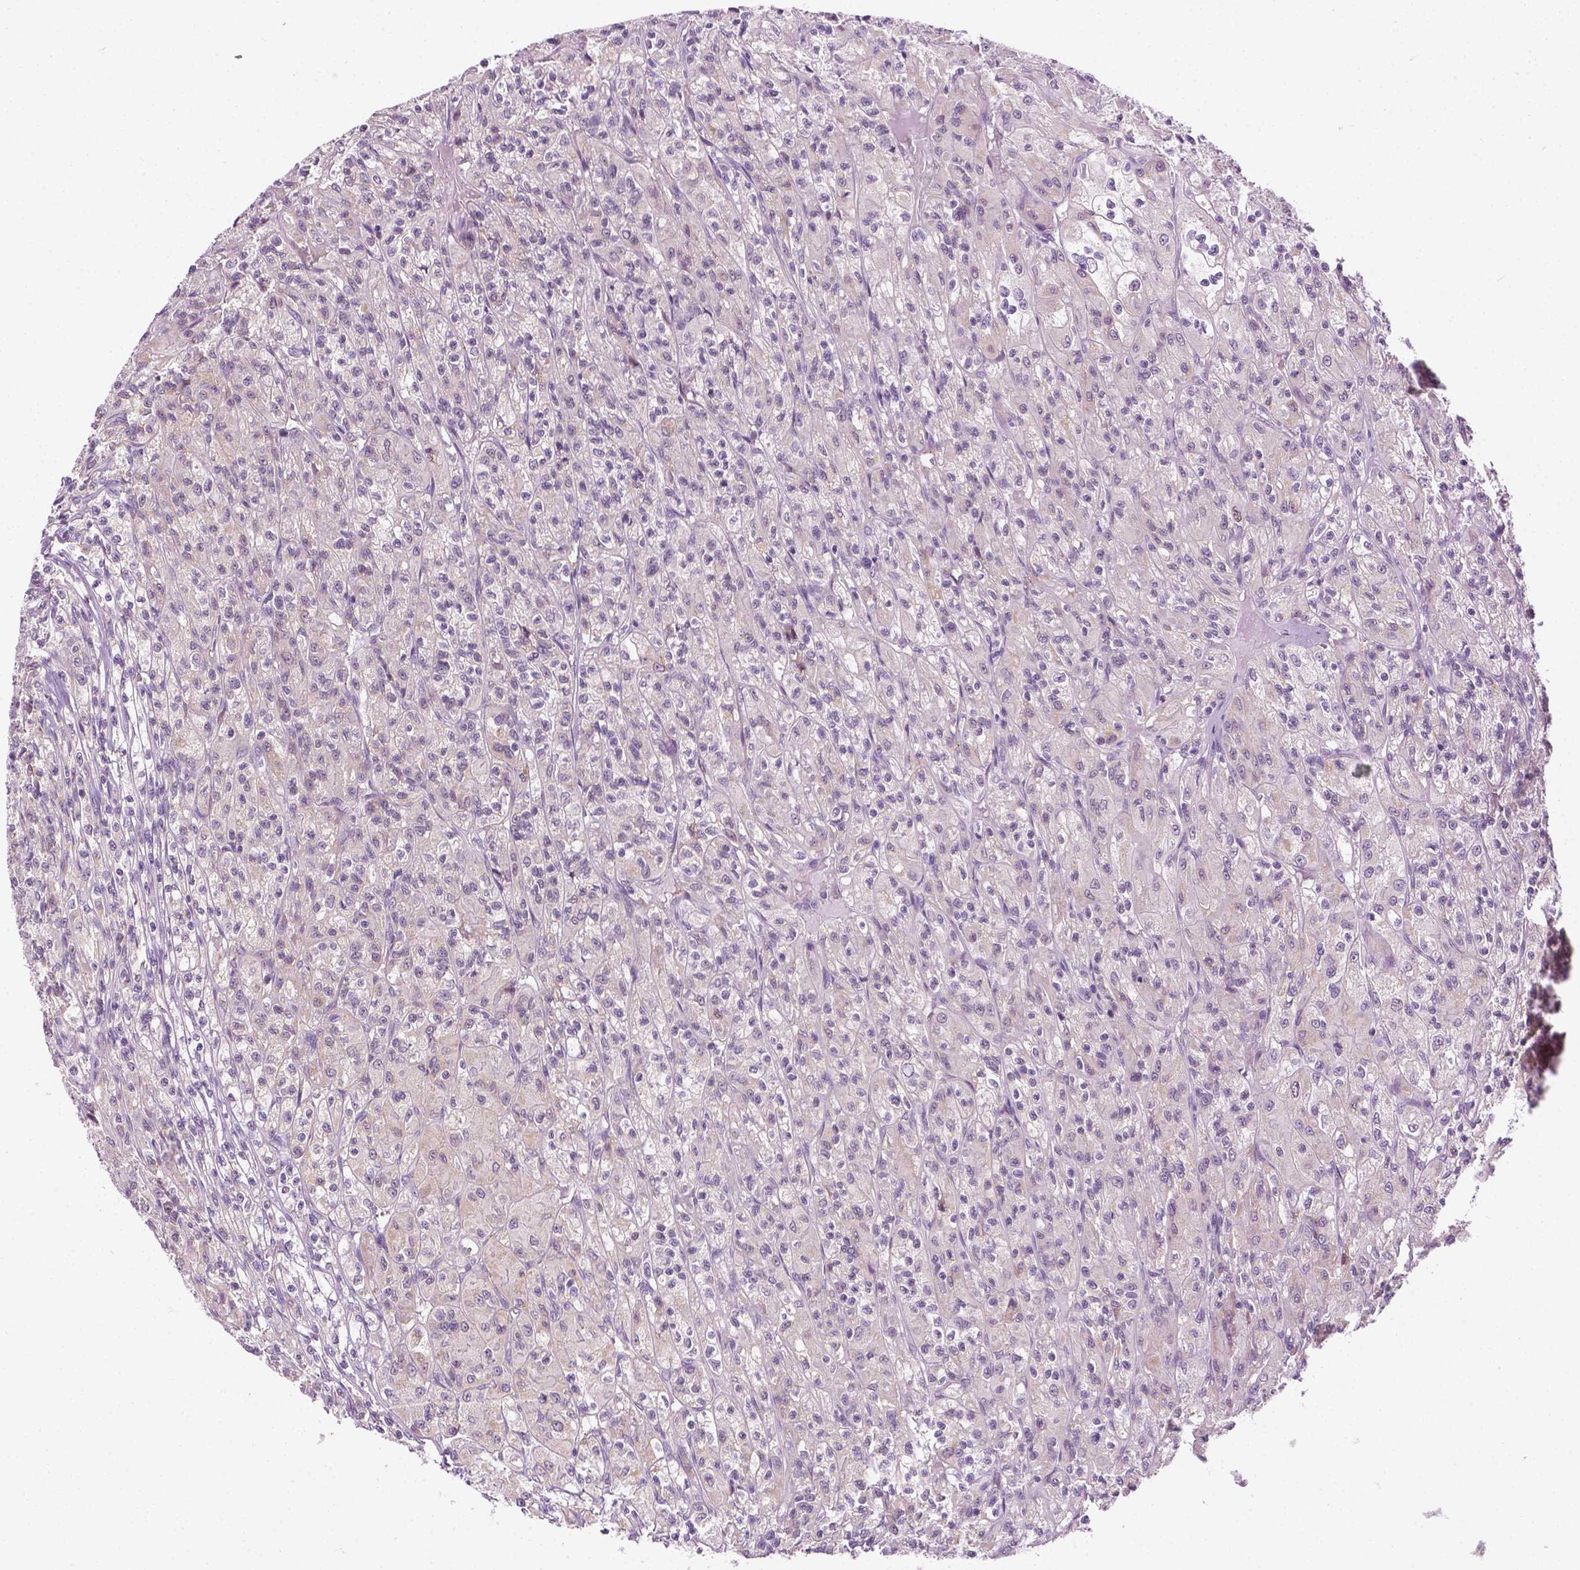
{"staining": {"intensity": "weak", "quantity": "<25%", "location": "nuclear"}, "tissue": "renal cancer", "cell_type": "Tumor cells", "image_type": "cancer", "snomed": [{"axis": "morphology", "description": "Adenocarcinoma, NOS"}, {"axis": "topography", "description": "Kidney"}], "caption": "There is no significant staining in tumor cells of renal cancer (adenocarcinoma).", "gene": "DENND4A", "patient": {"sex": "female", "age": 70}}